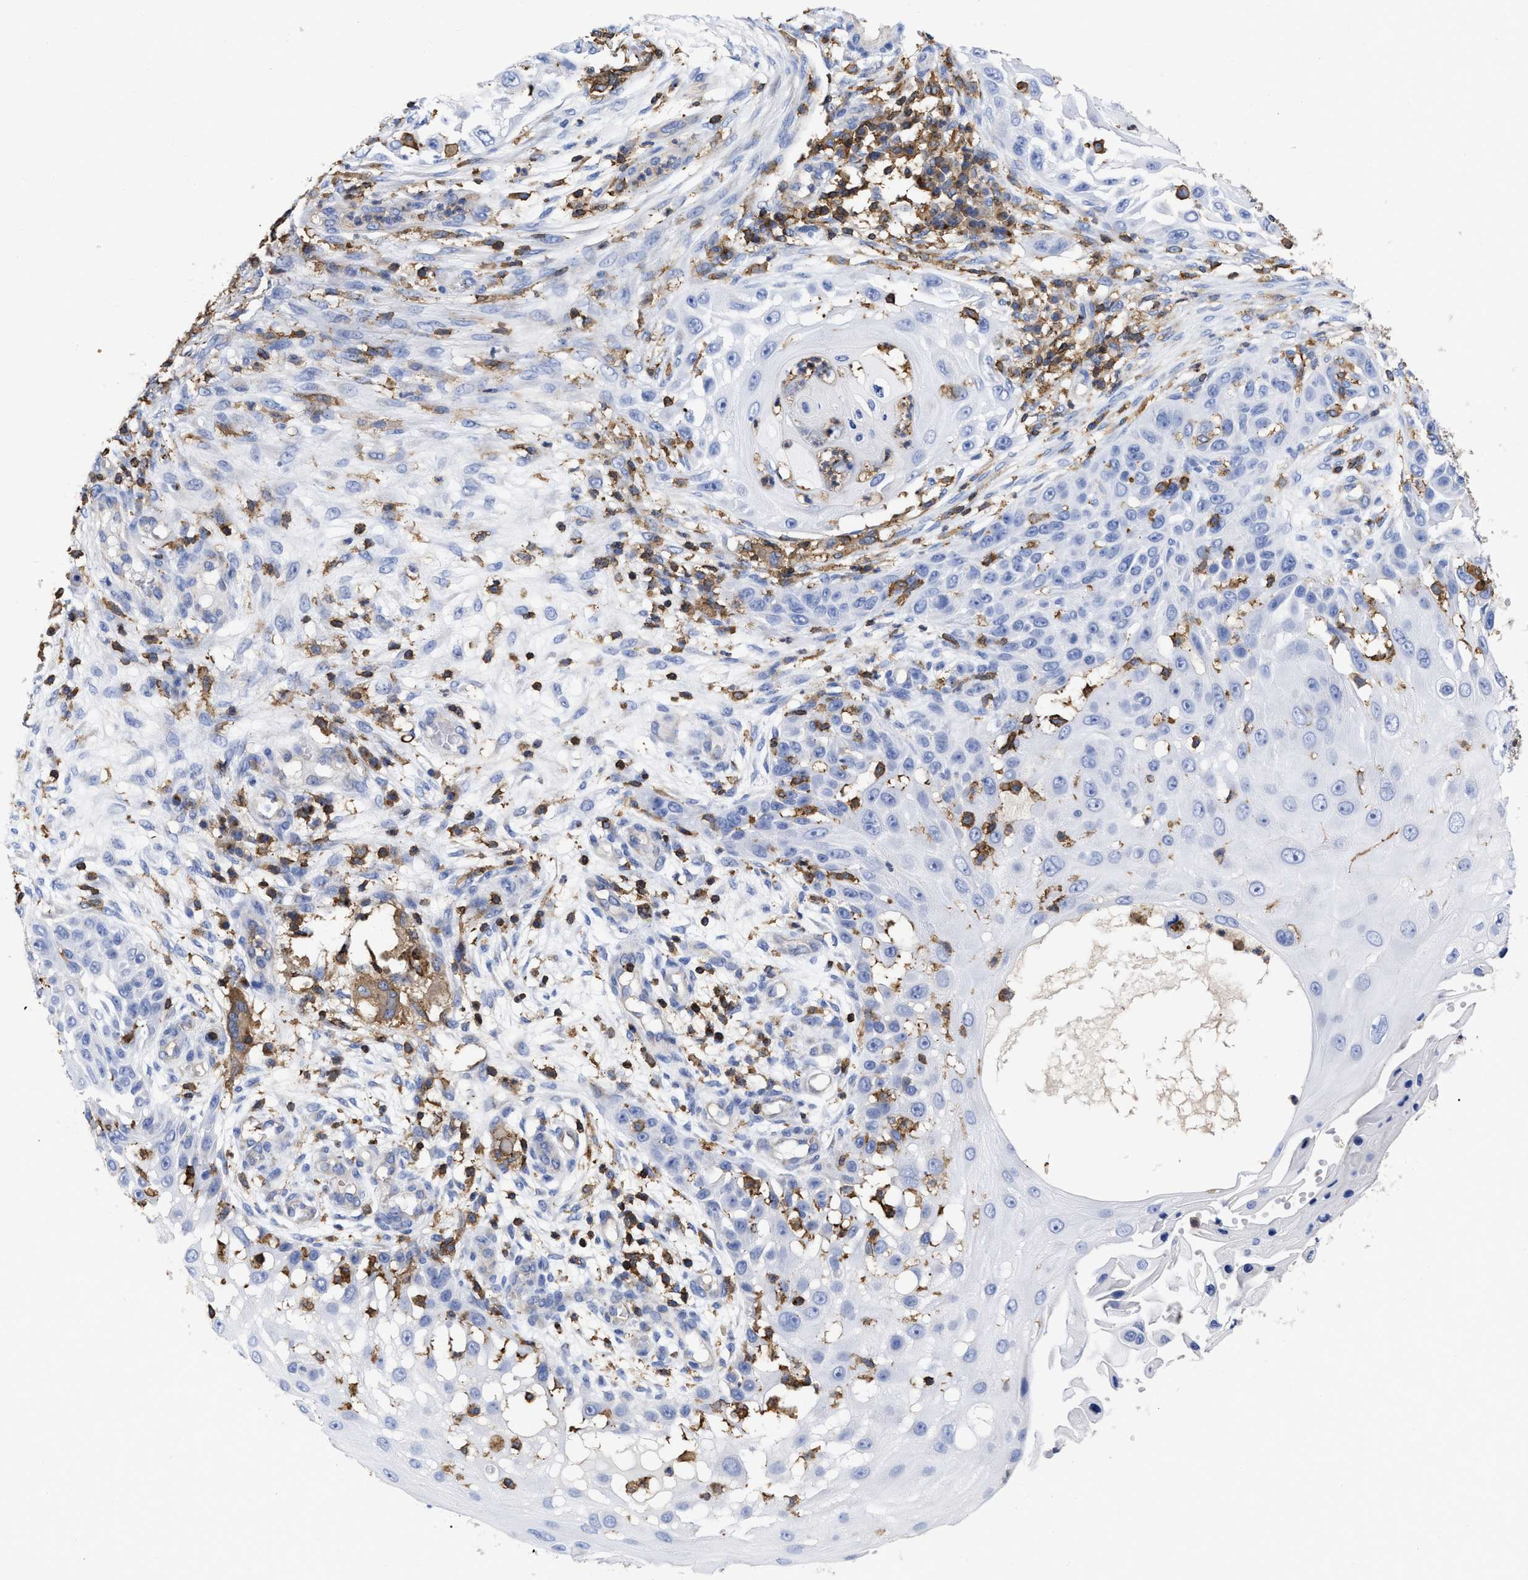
{"staining": {"intensity": "negative", "quantity": "none", "location": "none"}, "tissue": "skin cancer", "cell_type": "Tumor cells", "image_type": "cancer", "snomed": [{"axis": "morphology", "description": "Squamous cell carcinoma, NOS"}, {"axis": "topography", "description": "Skin"}], "caption": "IHC histopathology image of skin cancer (squamous cell carcinoma) stained for a protein (brown), which shows no positivity in tumor cells.", "gene": "HCLS1", "patient": {"sex": "female", "age": 44}}